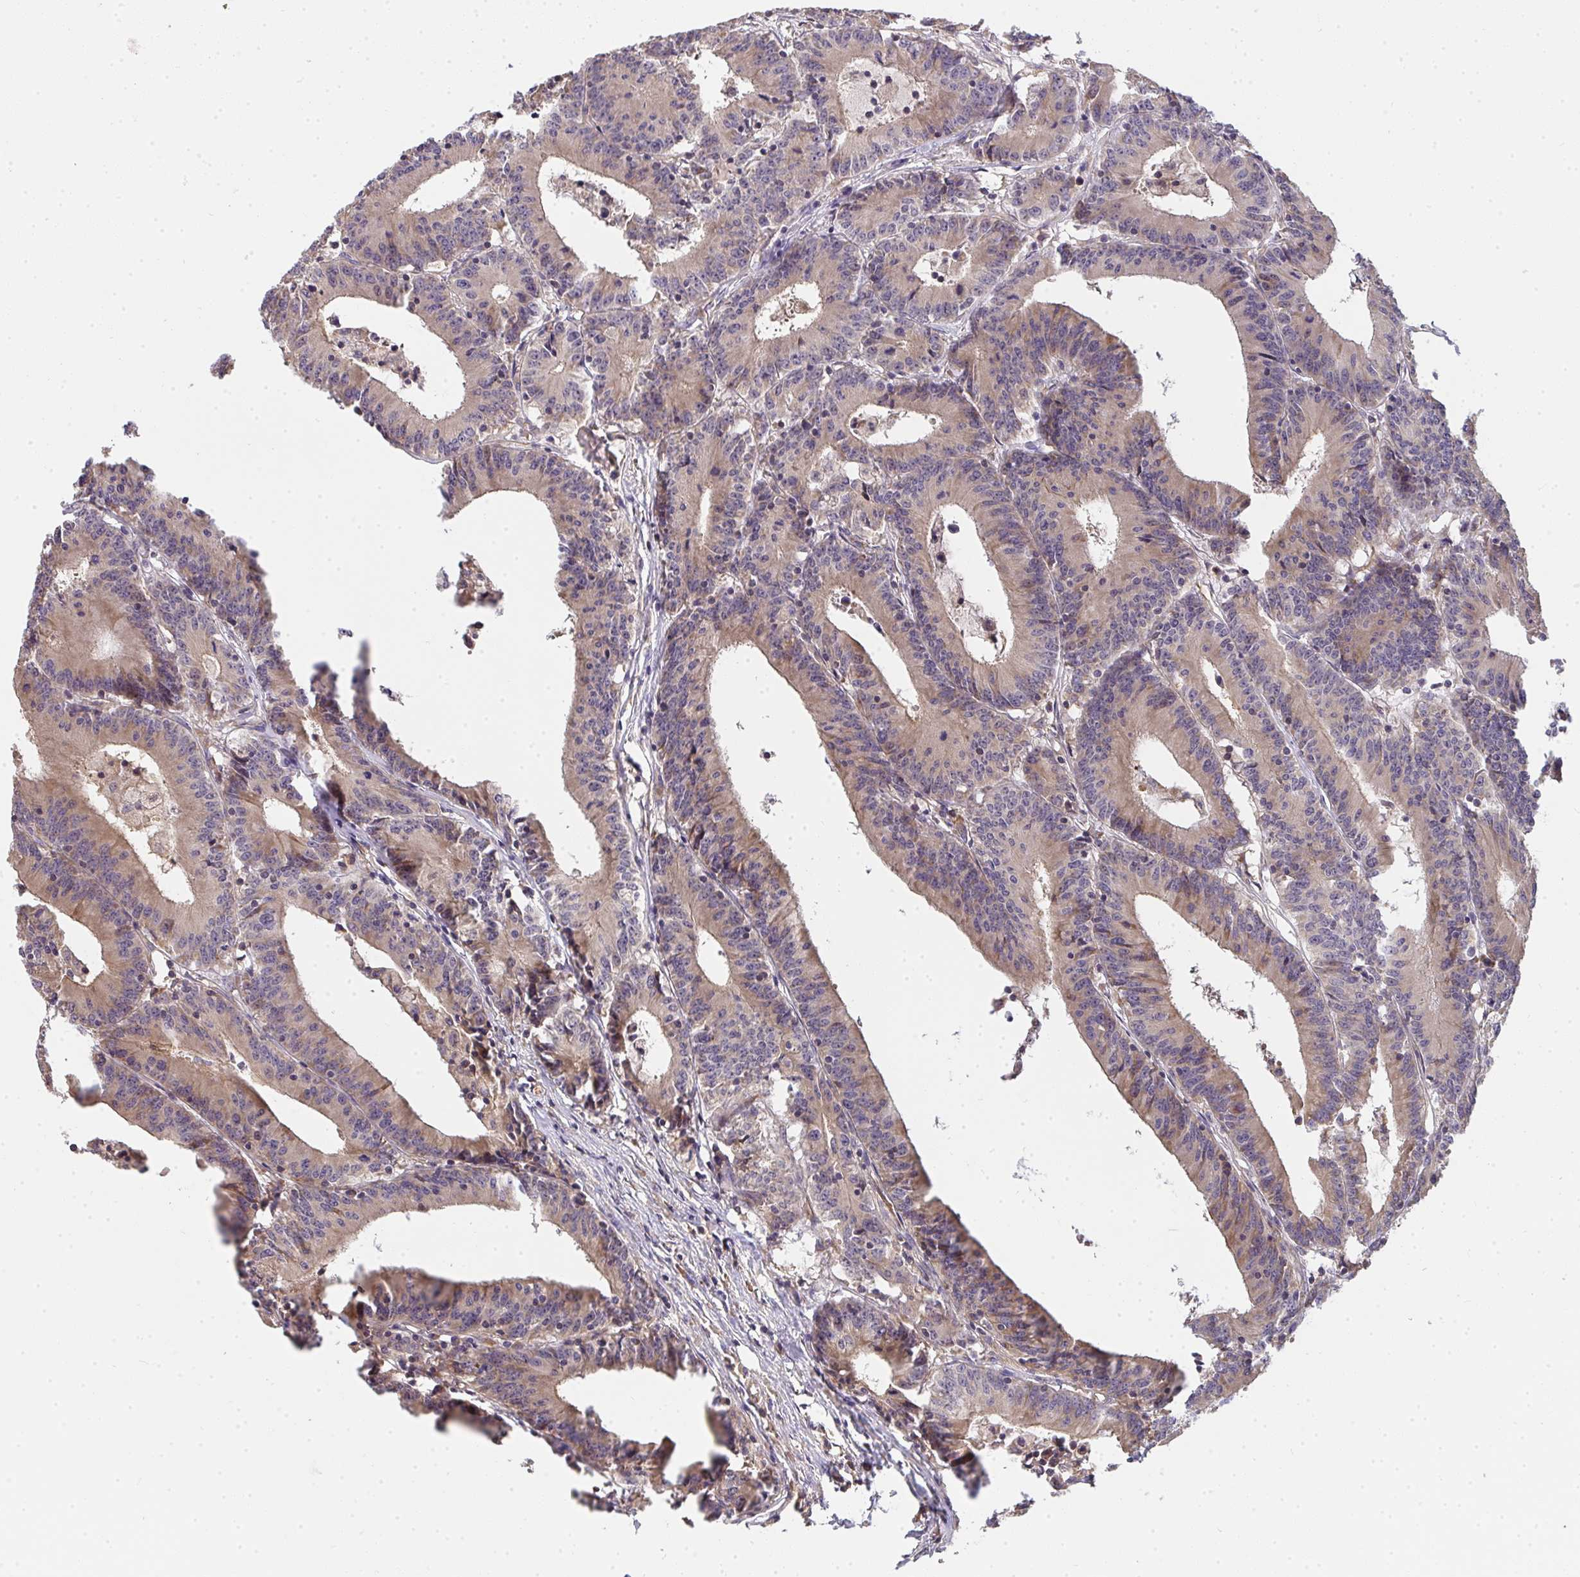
{"staining": {"intensity": "moderate", "quantity": ">75%", "location": "cytoplasmic/membranous"}, "tissue": "colorectal cancer", "cell_type": "Tumor cells", "image_type": "cancer", "snomed": [{"axis": "morphology", "description": "Adenocarcinoma, NOS"}, {"axis": "topography", "description": "Colon"}], "caption": "Immunohistochemical staining of colorectal cancer shows medium levels of moderate cytoplasmic/membranous positivity in approximately >75% of tumor cells.", "gene": "B4GALT6", "patient": {"sex": "female", "age": 78}}